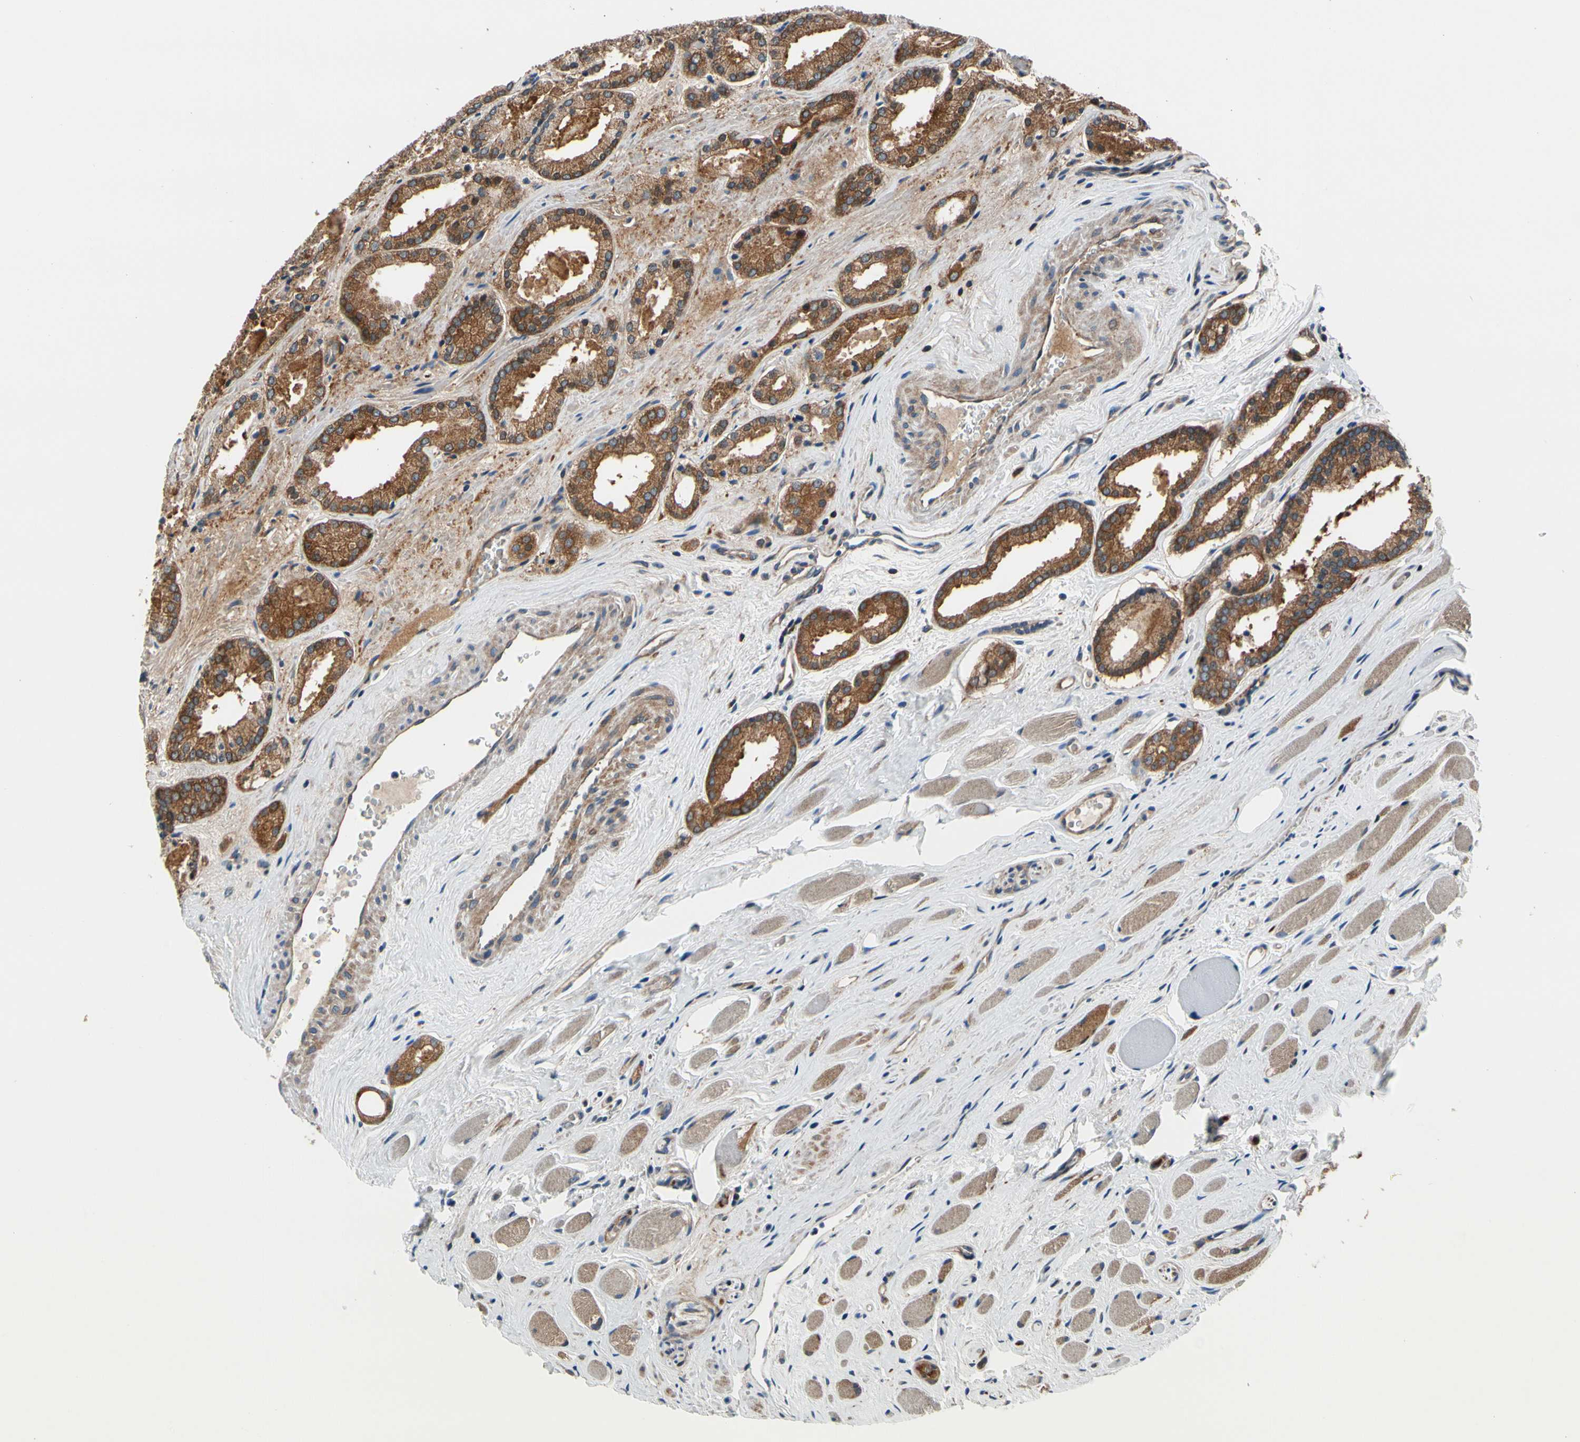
{"staining": {"intensity": "strong", "quantity": ">75%", "location": "cytoplasmic/membranous"}, "tissue": "prostate cancer", "cell_type": "Tumor cells", "image_type": "cancer", "snomed": [{"axis": "morphology", "description": "Adenocarcinoma, Low grade"}, {"axis": "topography", "description": "Prostate"}], "caption": "Strong cytoplasmic/membranous protein staining is appreciated in about >75% of tumor cells in prostate cancer (adenocarcinoma (low-grade)). (brown staining indicates protein expression, while blue staining denotes nuclei).", "gene": "PRDX2", "patient": {"sex": "male", "age": 59}}